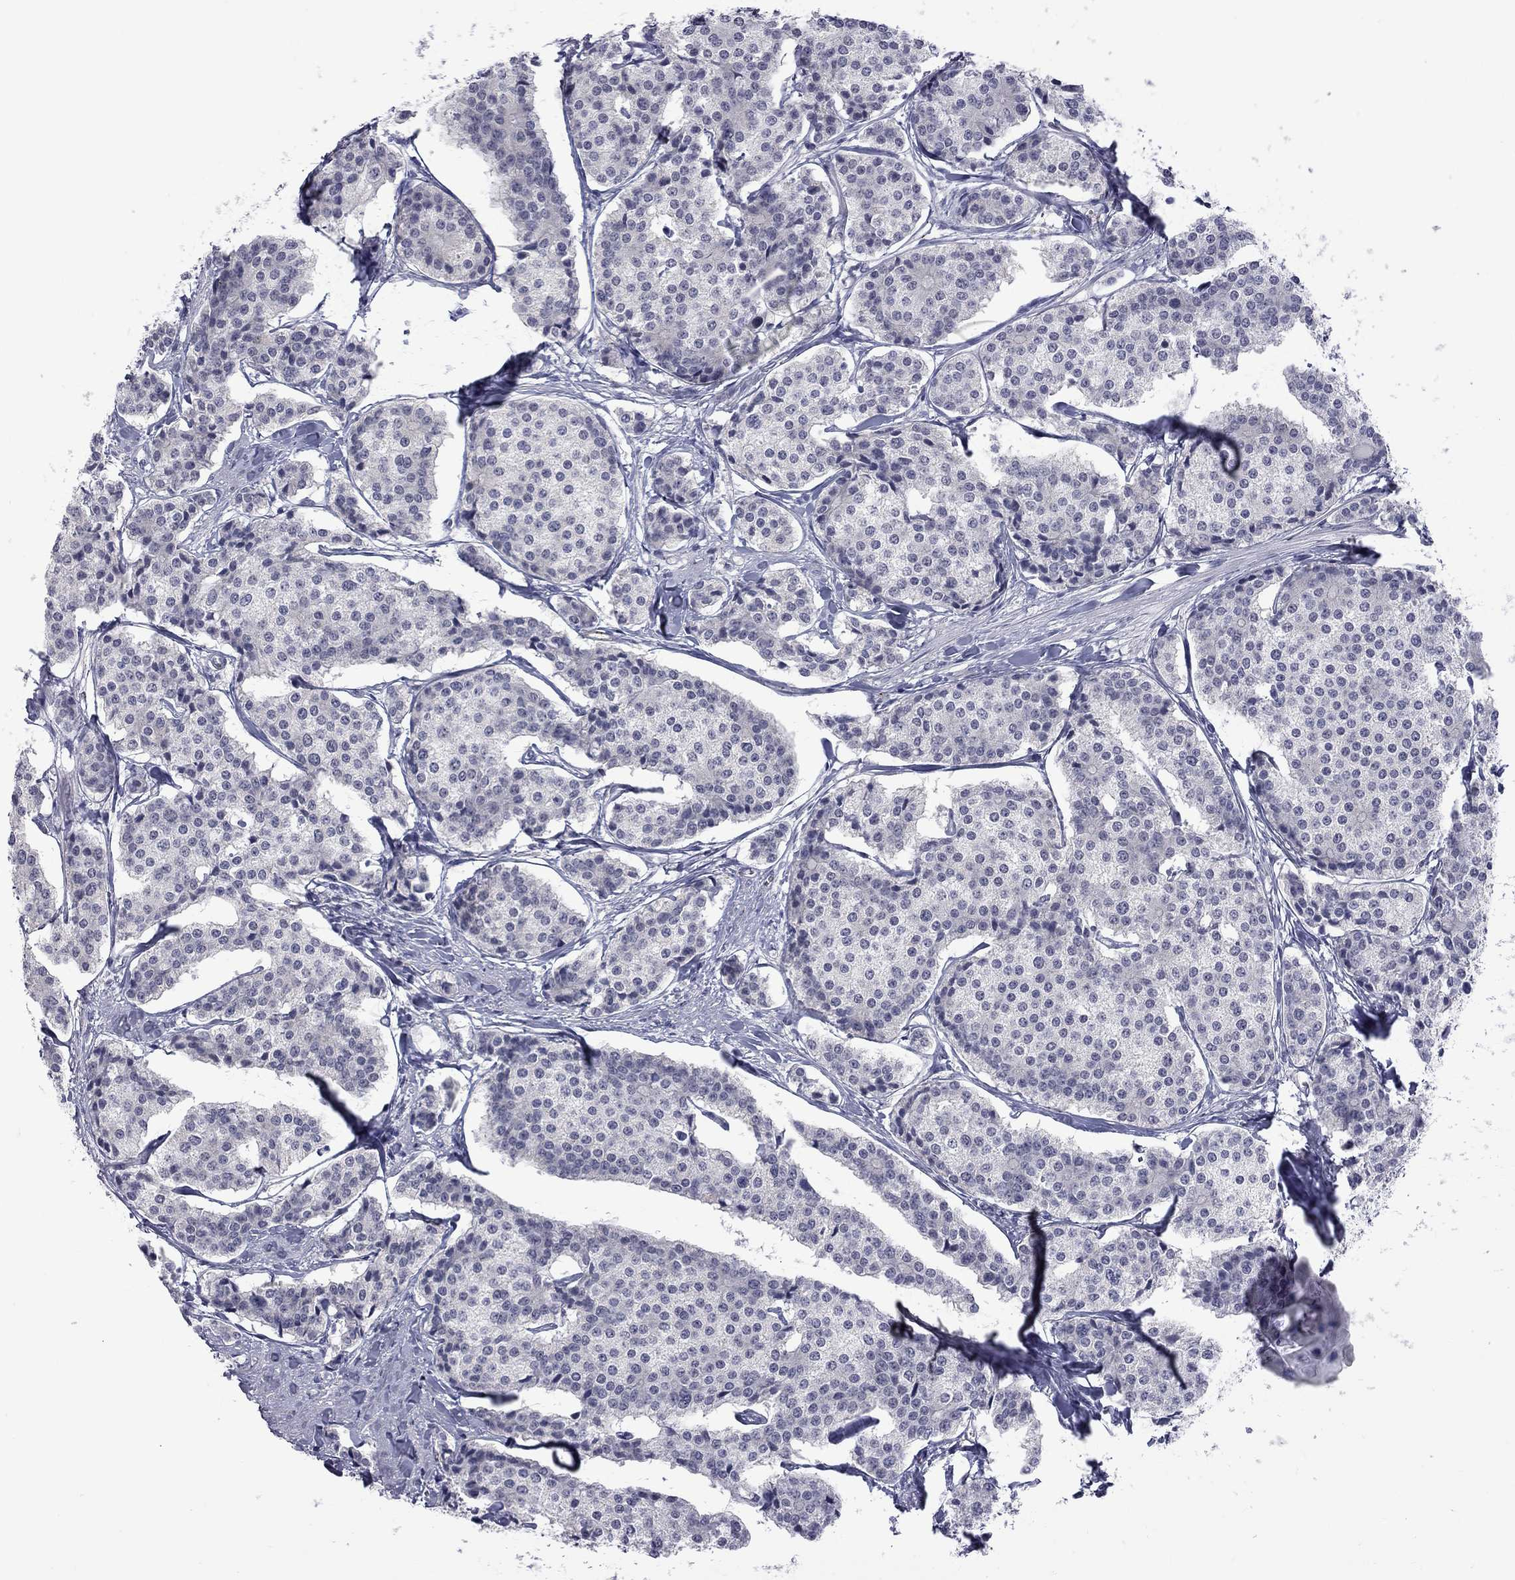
{"staining": {"intensity": "negative", "quantity": "none", "location": "none"}, "tissue": "carcinoid", "cell_type": "Tumor cells", "image_type": "cancer", "snomed": [{"axis": "morphology", "description": "Carcinoid, malignant, NOS"}, {"axis": "topography", "description": "Small intestine"}], "caption": "Tumor cells are negative for brown protein staining in malignant carcinoid.", "gene": "GSG1L", "patient": {"sex": "female", "age": 65}}